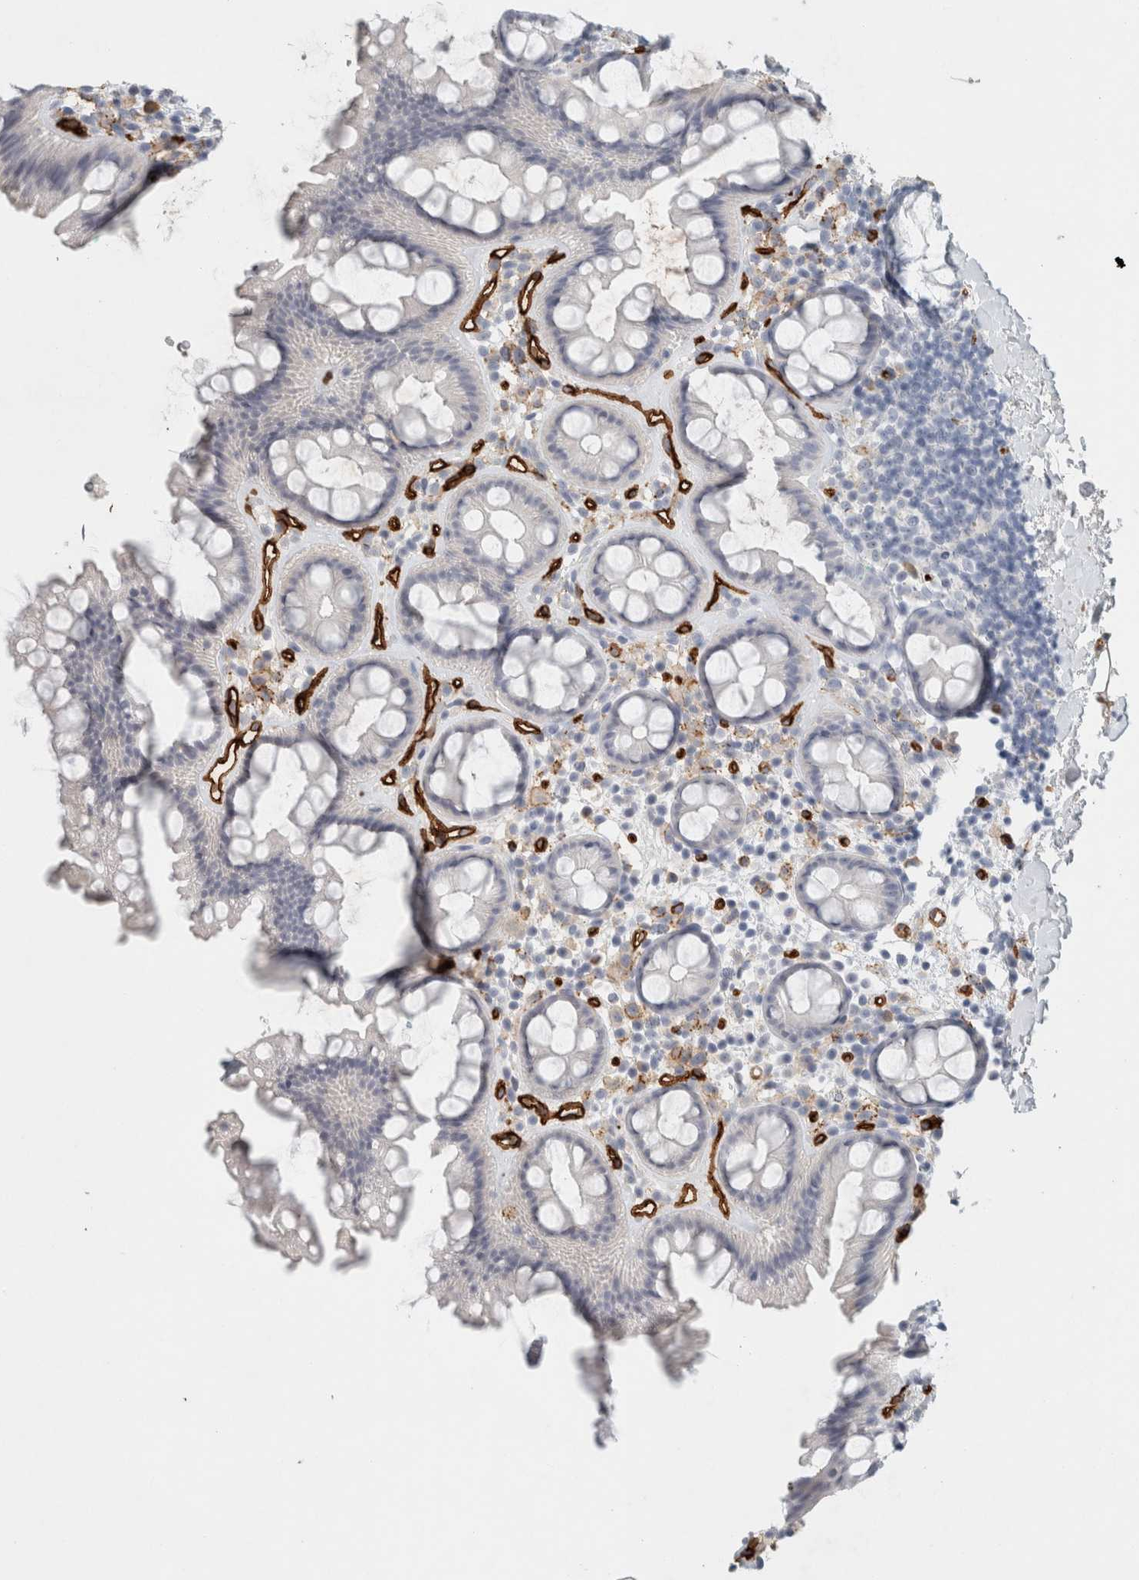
{"staining": {"intensity": "negative", "quantity": "none", "location": "none"}, "tissue": "rectum", "cell_type": "Glandular cells", "image_type": "normal", "snomed": [{"axis": "morphology", "description": "Normal tissue, NOS"}, {"axis": "topography", "description": "Rectum"}], "caption": "Immunohistochemical staining of unremarkable human rectum shows no significant staining in glandular cells.", "gene": "CD36", "patient": {"sex": "female", "age": 65}}